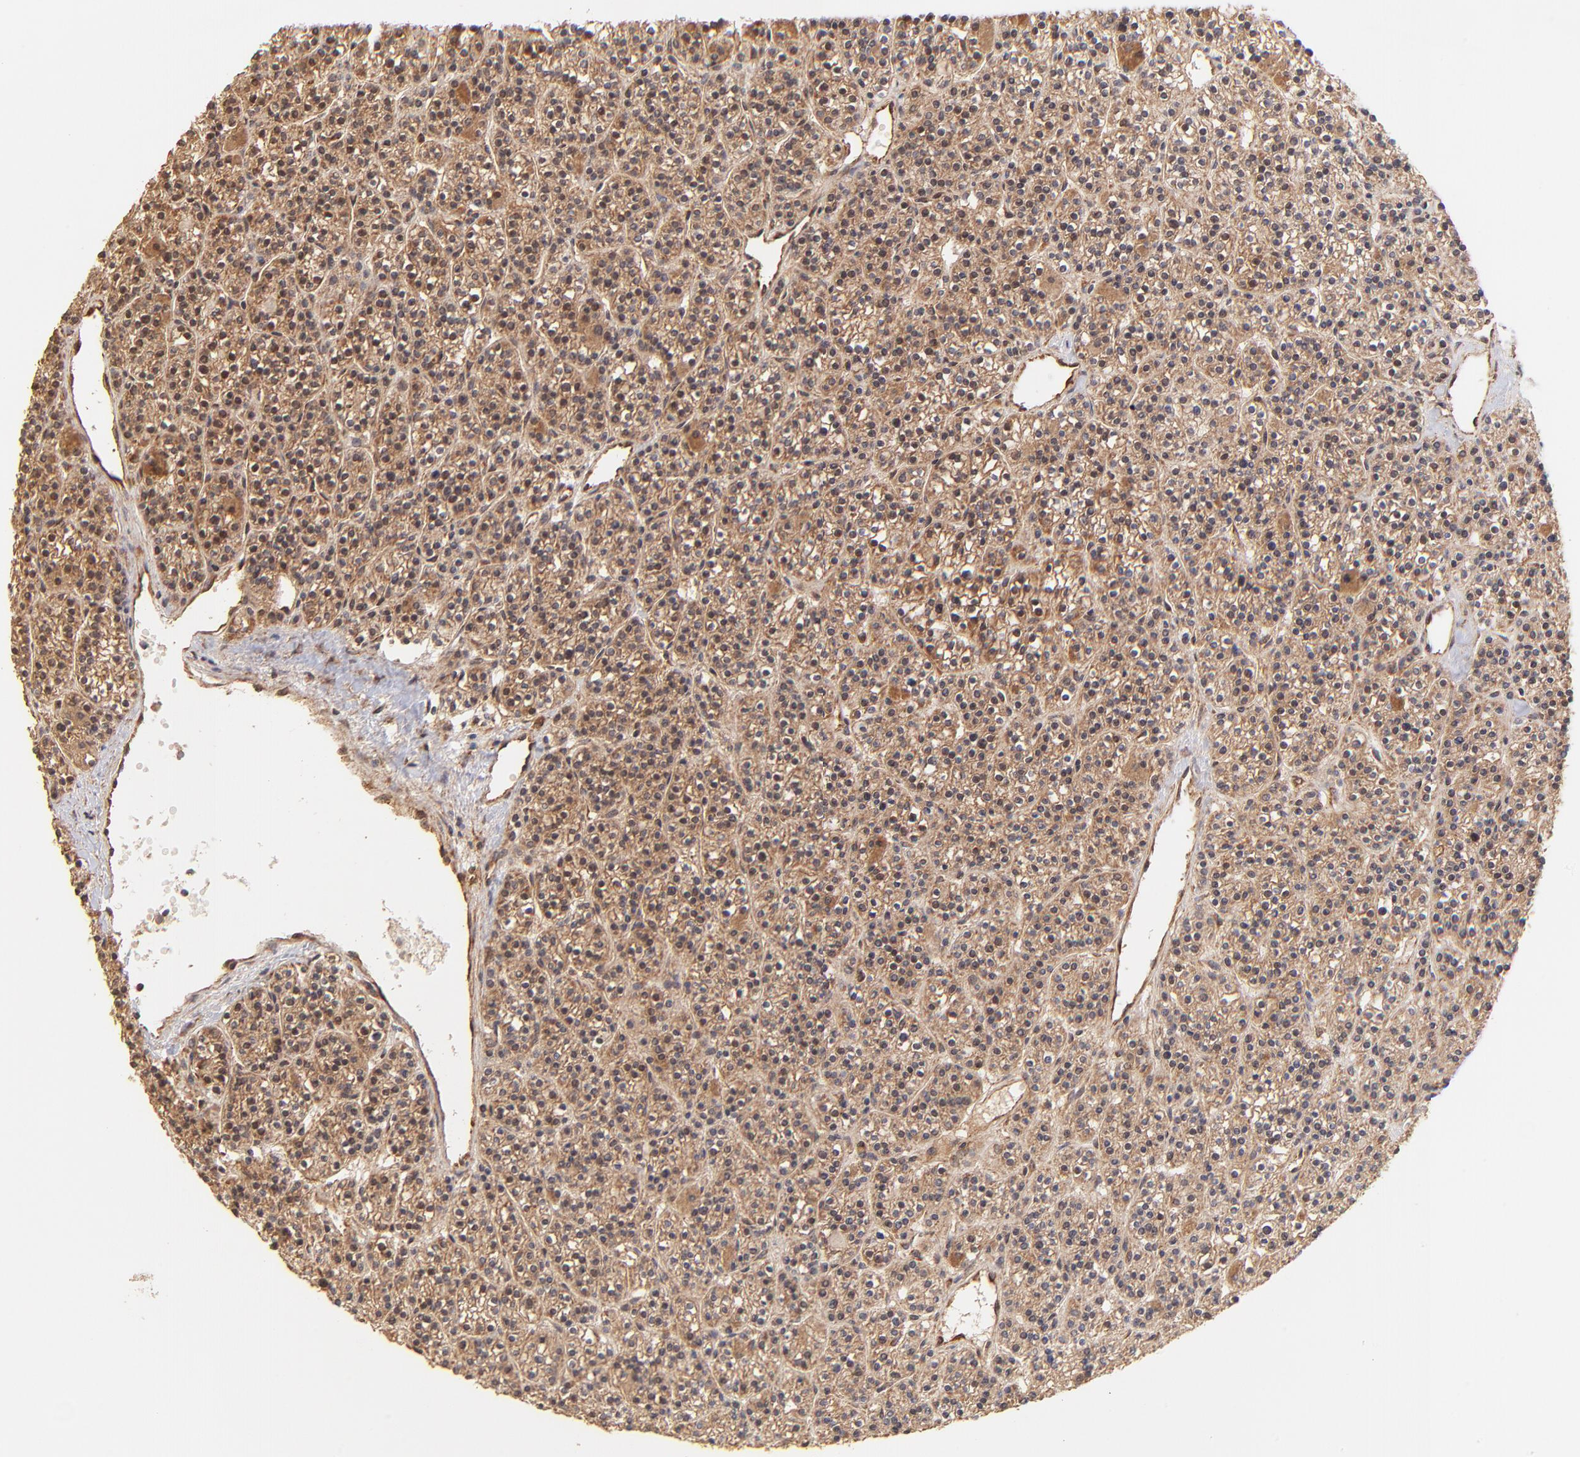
{"staining": {"intensity": "moderate", "quantity": ">75%", "location": "cytoplasmic/membranous"}, "tissue": "parathyroid gland", "cell_type": "Glandular cells", "image_type": "normal", "snomed": [{"axis": "morphology", "description": "Normal tissue, NOS"}, {"axis": "topography", "description": "Parathyroid gland"}], "caption": "Immunohistochemistry of unremarkable parathyroid gland exhibits medium levels of moderate cytoplasmic/membranous positivity in approximately >75% of glandular cells. Using DAB (3,3'-diaminobenzidine) (brown) and hematoxylin (blue) stains, captured at high magnification using brightfield microscopy.", "gene": "TNFAIP3", "patient": {"sex": "female", "age": 50}}